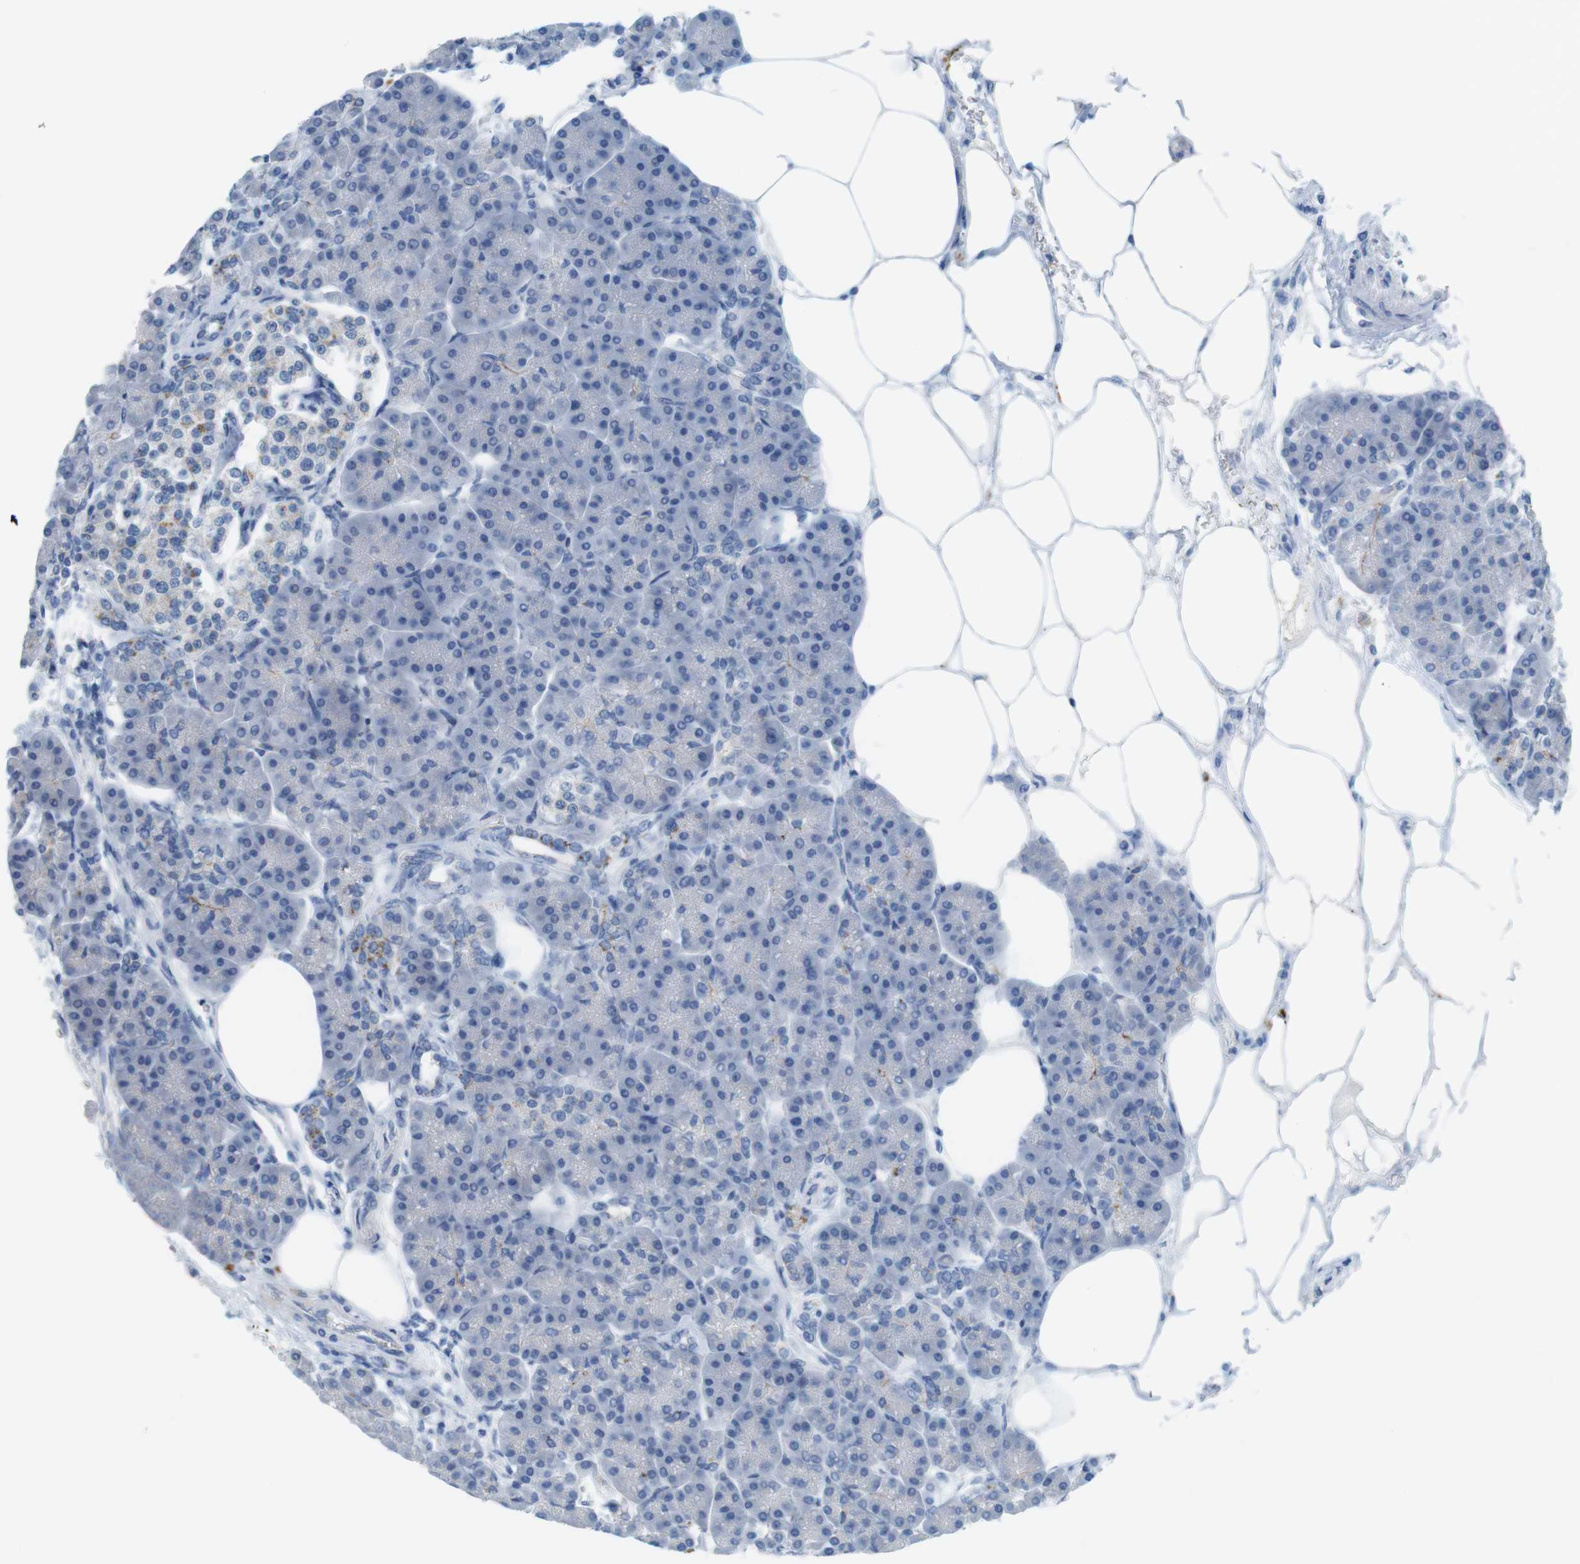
{"staining": {"intensity": "negative", "quantity": "none", "location": "none"}, "tissue": "pancreas", "cell_type": "Exocrine glandular cells", "image_type": "normal", "snomed": [{"axis": "morphology", "description": "Normal tissue, NOS"}, {"axis": "topography", "description": "Pancreas"}], "caption": "Immunohistochemistry (IHC) photomicrograph of unremarkable pancreas: pancreas stained with DAB reveals no significant protein positivity in exocrine glandular cells.", "gene": "YIPF1", "patient": {"sex": "female", "age": 70}}